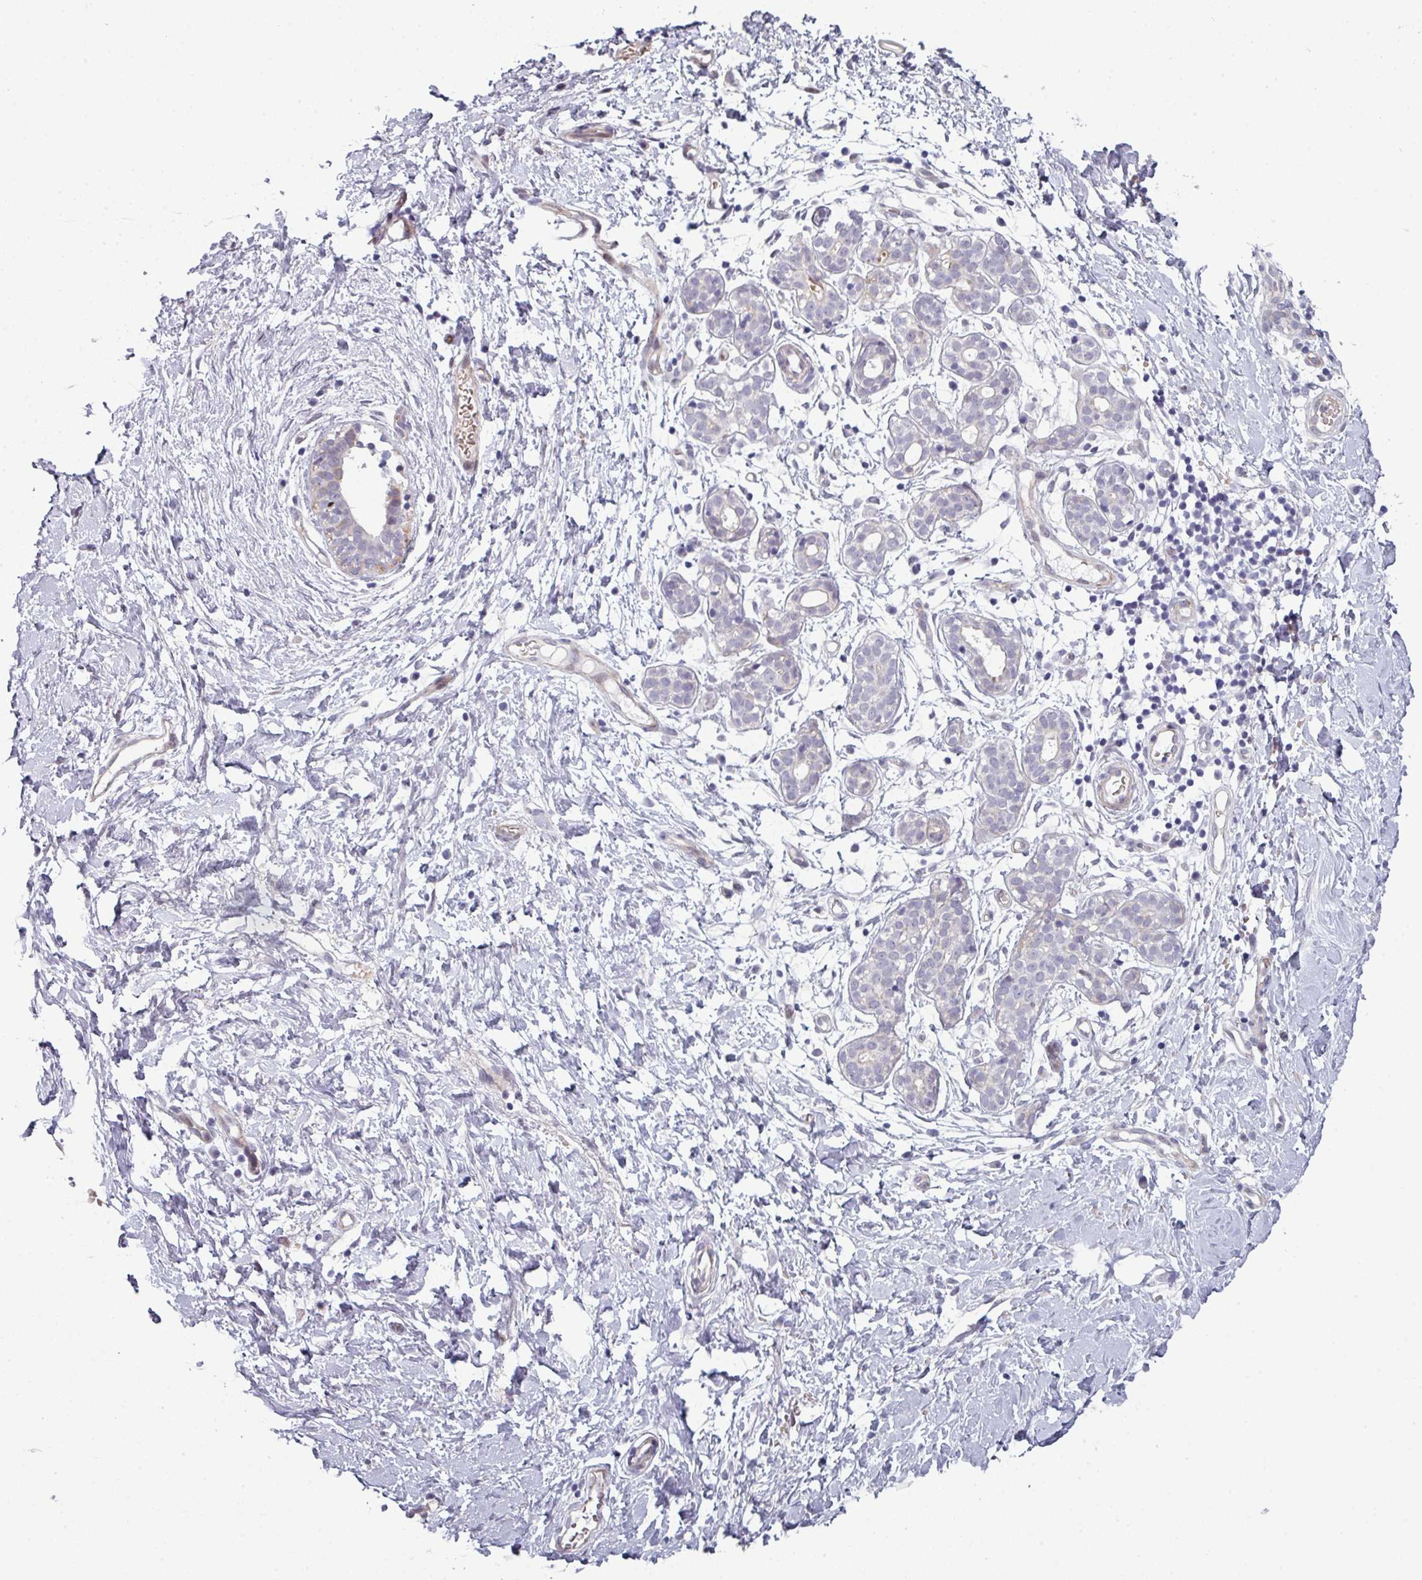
{"staining": {"intensity": "negative", "quantity": "none", "location": "none"}, "tissue": "breast", "cell_type": "Adipocytes", "image_type": "normal", "snomed": [{"axis": "morphology", "description": "Normal tissue, NOS"}, {"axis": "topography", "description": "Breast"}], "caption": "This is an immunohistochemistry histopathology image of unremarkable human breast. There is no positivity in adipocytes.", "gene": "PRAMEF12", "patient": {"sex": "female", "age": 27}}